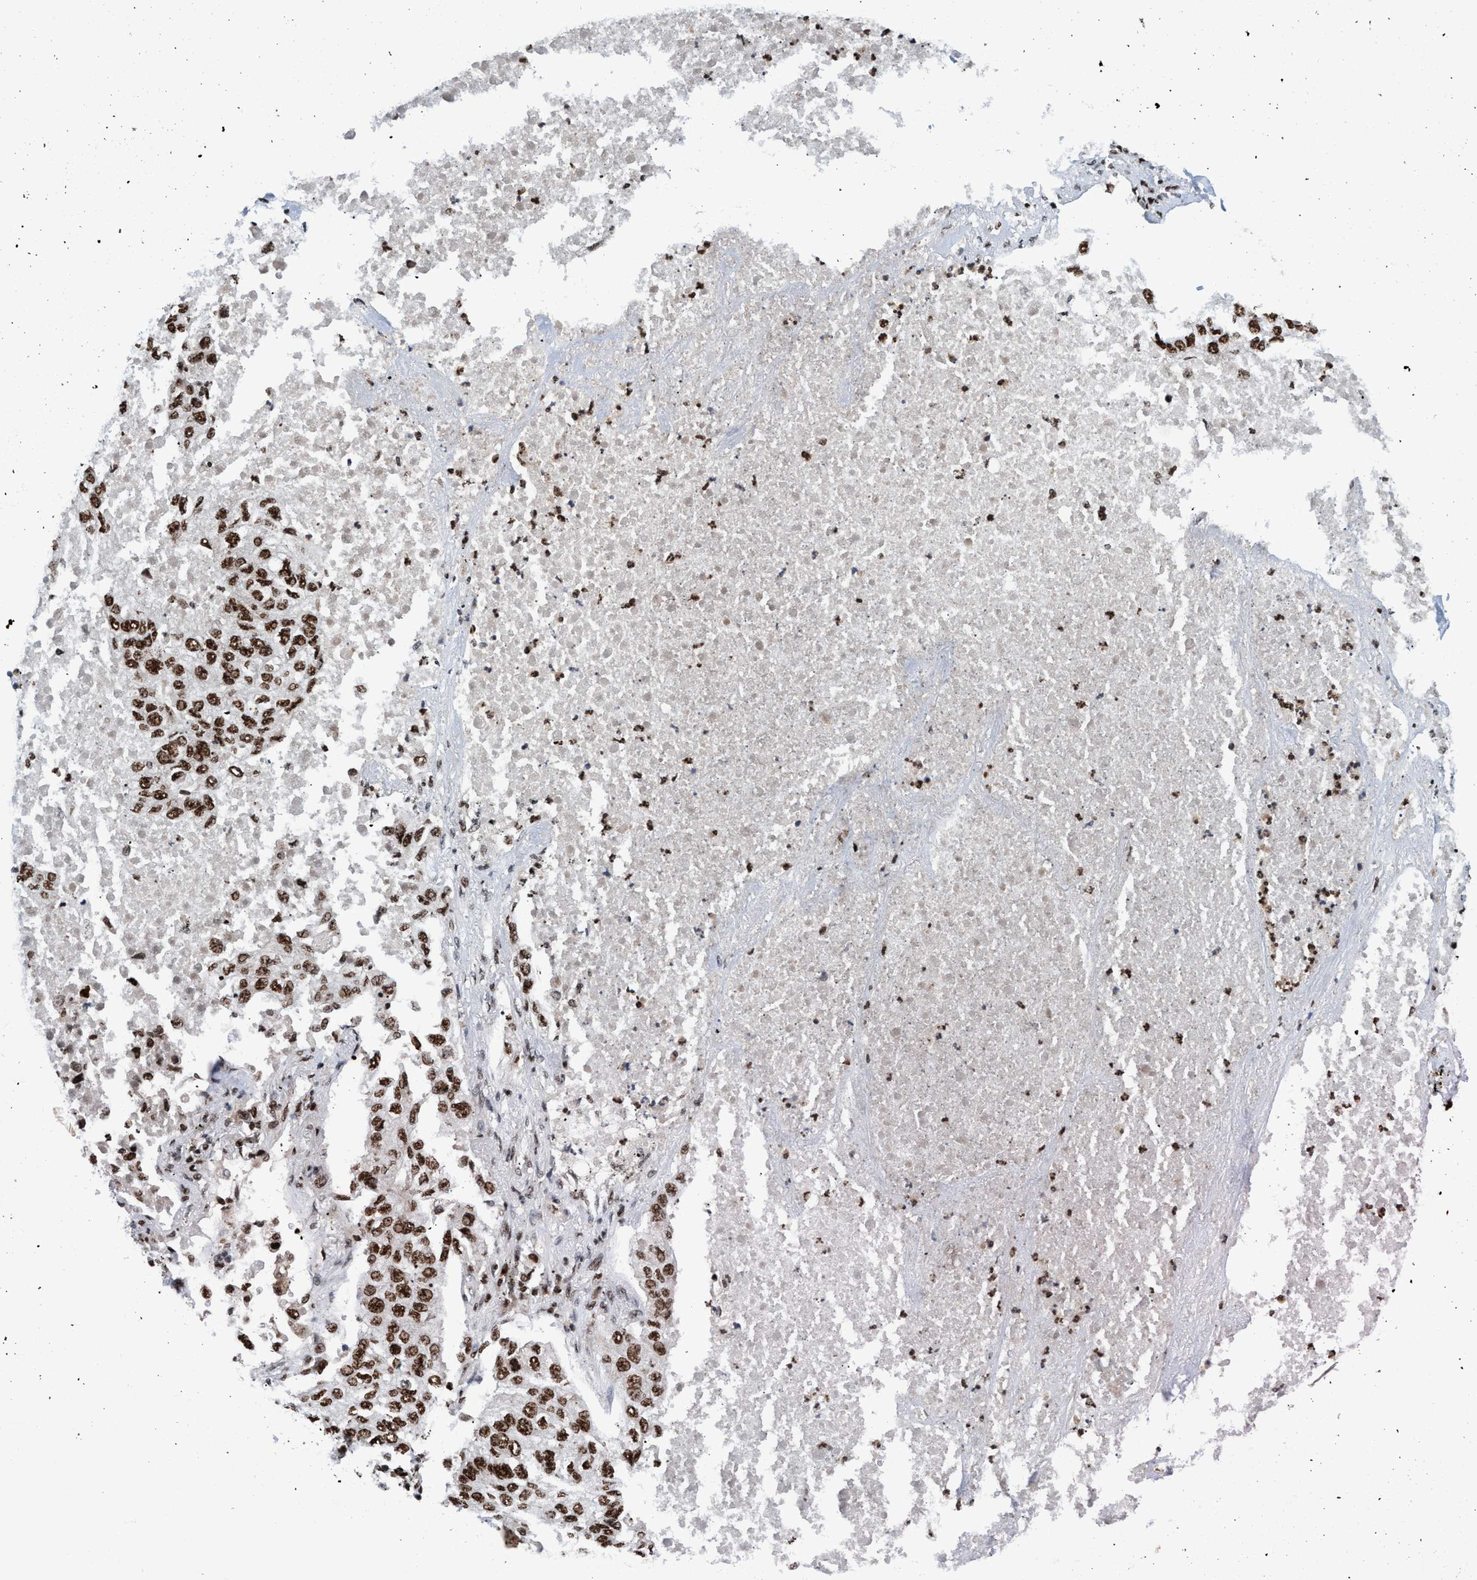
{"staining": {"intensity": "strong", "quantity": ">75%", "location": "nuclear"}, "tissue": "lung cancer", "cell_type": "Tumor cells", "image_type": "cancer", "snomed": [{"axis": "morphology", "description": "Inflammation, NOS"}, {"axis": "morphology", "description": "Adenocarcinoma, NOS"}, {"axis": "topography", "description": "Lung"}], "caption": "Tumor cells reveal high levels of strong nuclear staining in about >75% of cells in adenocarcinoma (lung).", "gene": "TOPBP1", "patient": {"sex": "male", "age": 63}}